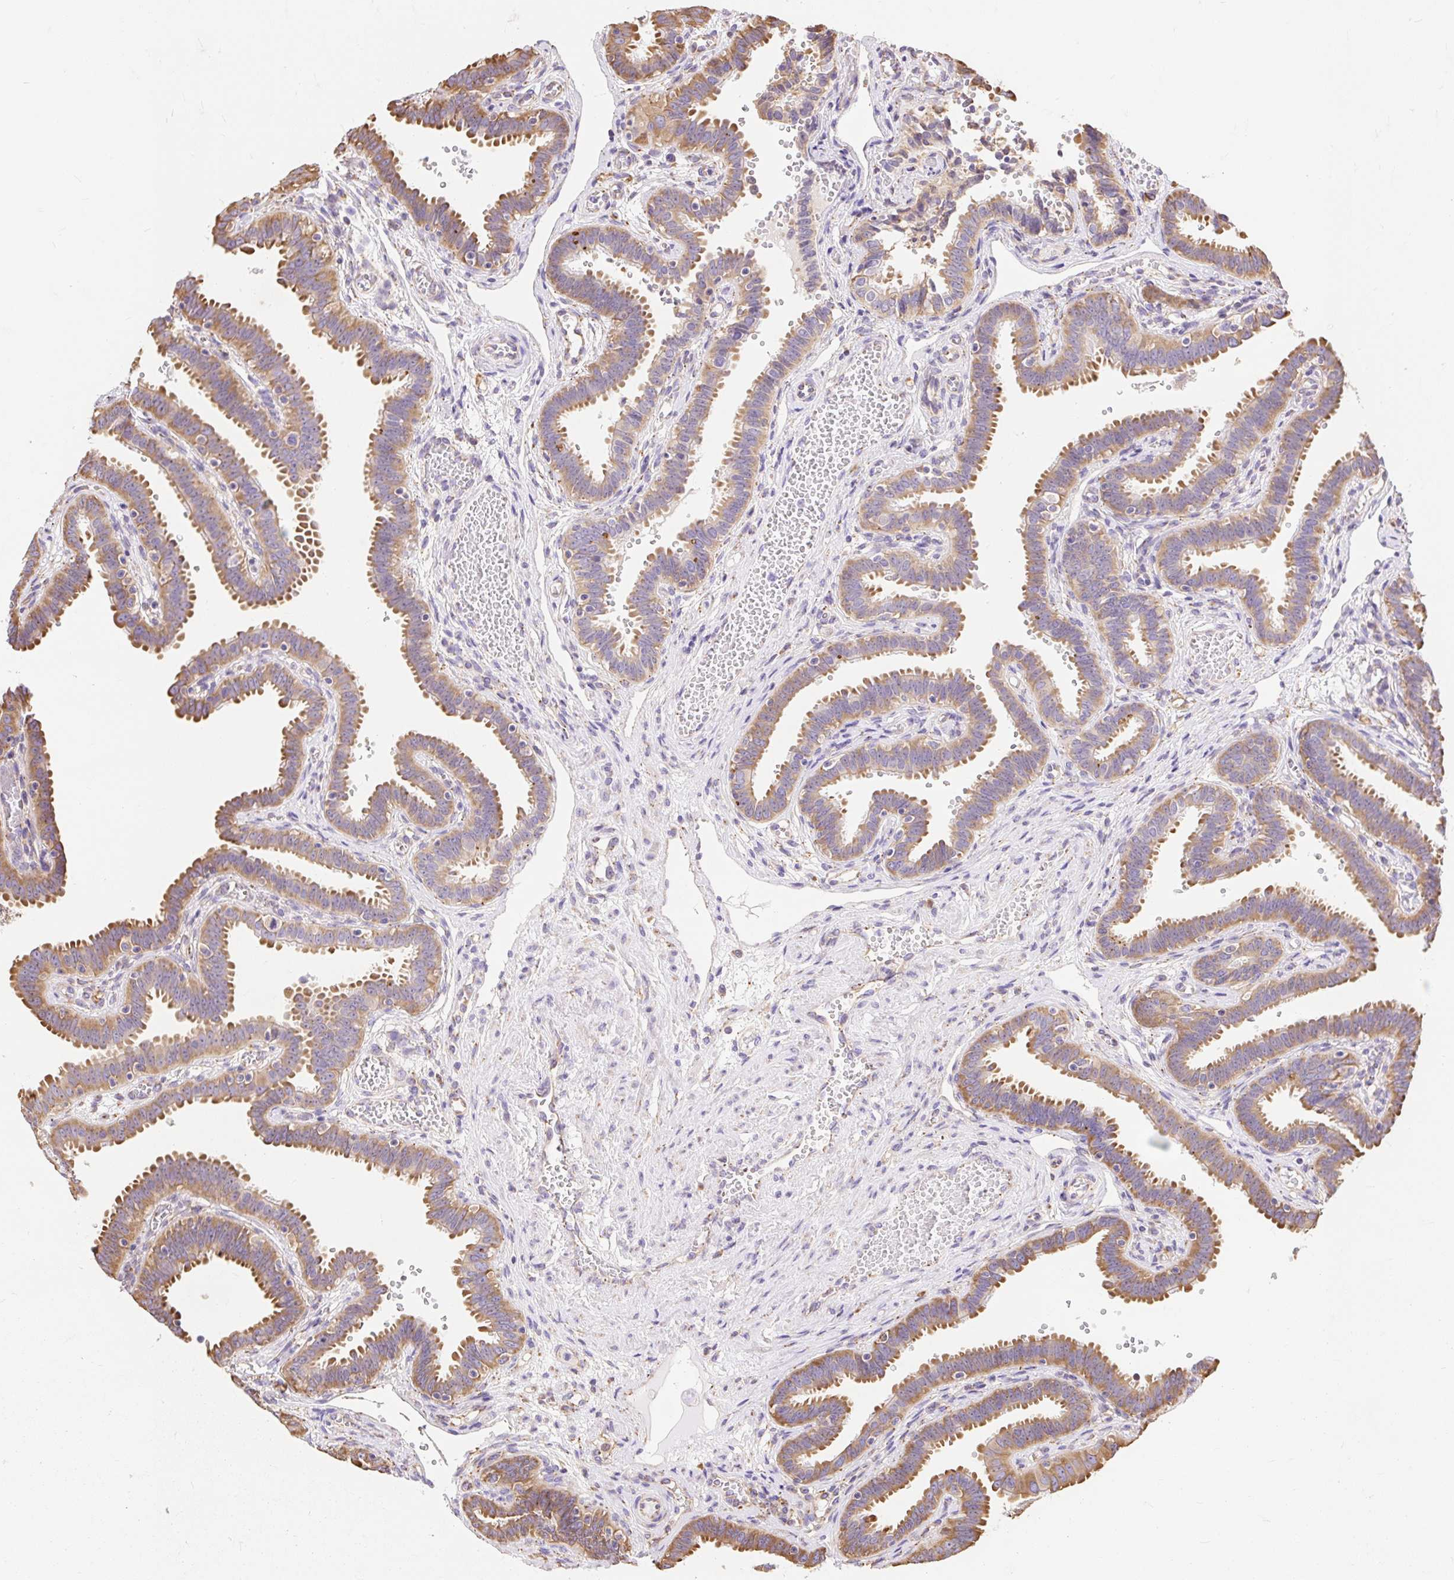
{"staining": {"intensity": "moderate", "quantity": ">75%", "location": "cytoplasmic/membranous"}, "tissue": "fallopian tube", "cell_type": "Glandular cells", "image_type": "normal", "snomed": [{"axis": "morphology", "description": "Normal tissue, NOS"}, {"axis": "topography", "description": "Fallopian tube"}], "caption": "Immunohistochemistry (DAB) staining of unremarkable human fallopian tube demonstrates moderate cytoplasmic/membranous protein positivity in approximately >75% of glandular cells.", "gene": "ENSG00000260836", "patient": {"sex": "female", "age": 37}}